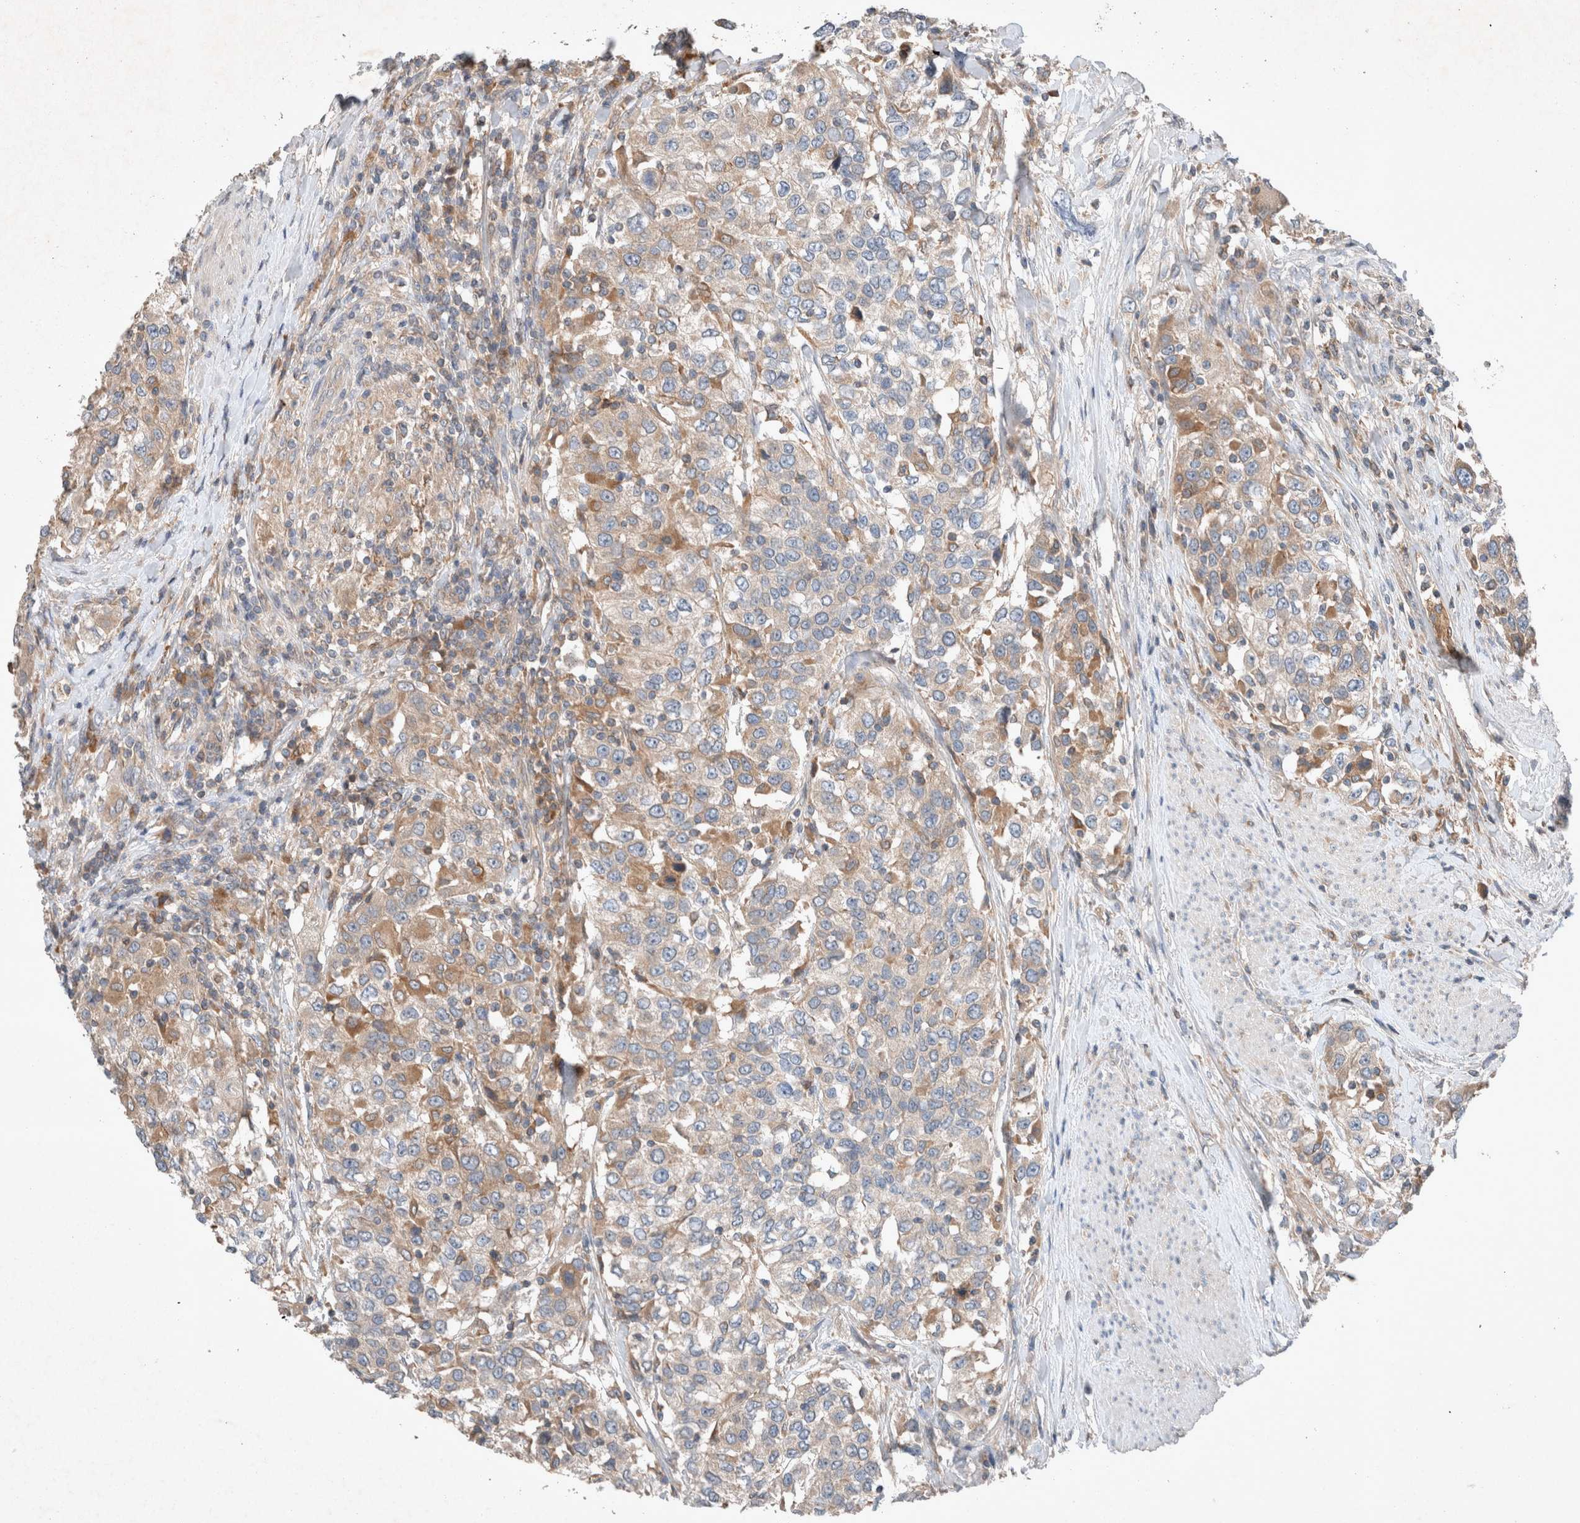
{"staining": {"intensity": "weak", "quantity": "25%-75%", "location": "cytoplasmic/membranous"}, "tissue": "urothelial cancer", "cell_type": "Tumor cells", "image_type": "cancer", "snomed": [{"axis": "morphology", "description": "Urothelial carcinoma, High grade"}, {"axis": "topography", "description": "Urinary bladder"}], "caption": "Protein staining by immunohistochemistry (IHC) exhibits weak cytoplasmic/membranous positivity in about 25%-75% of tumor cells in urothelial cancer. Immunohistochemistry stains the protein of interest in brown and the nuclei are stained blue.", "gene": "UGCG", "patient": {"sex": "female", "age": 80}}